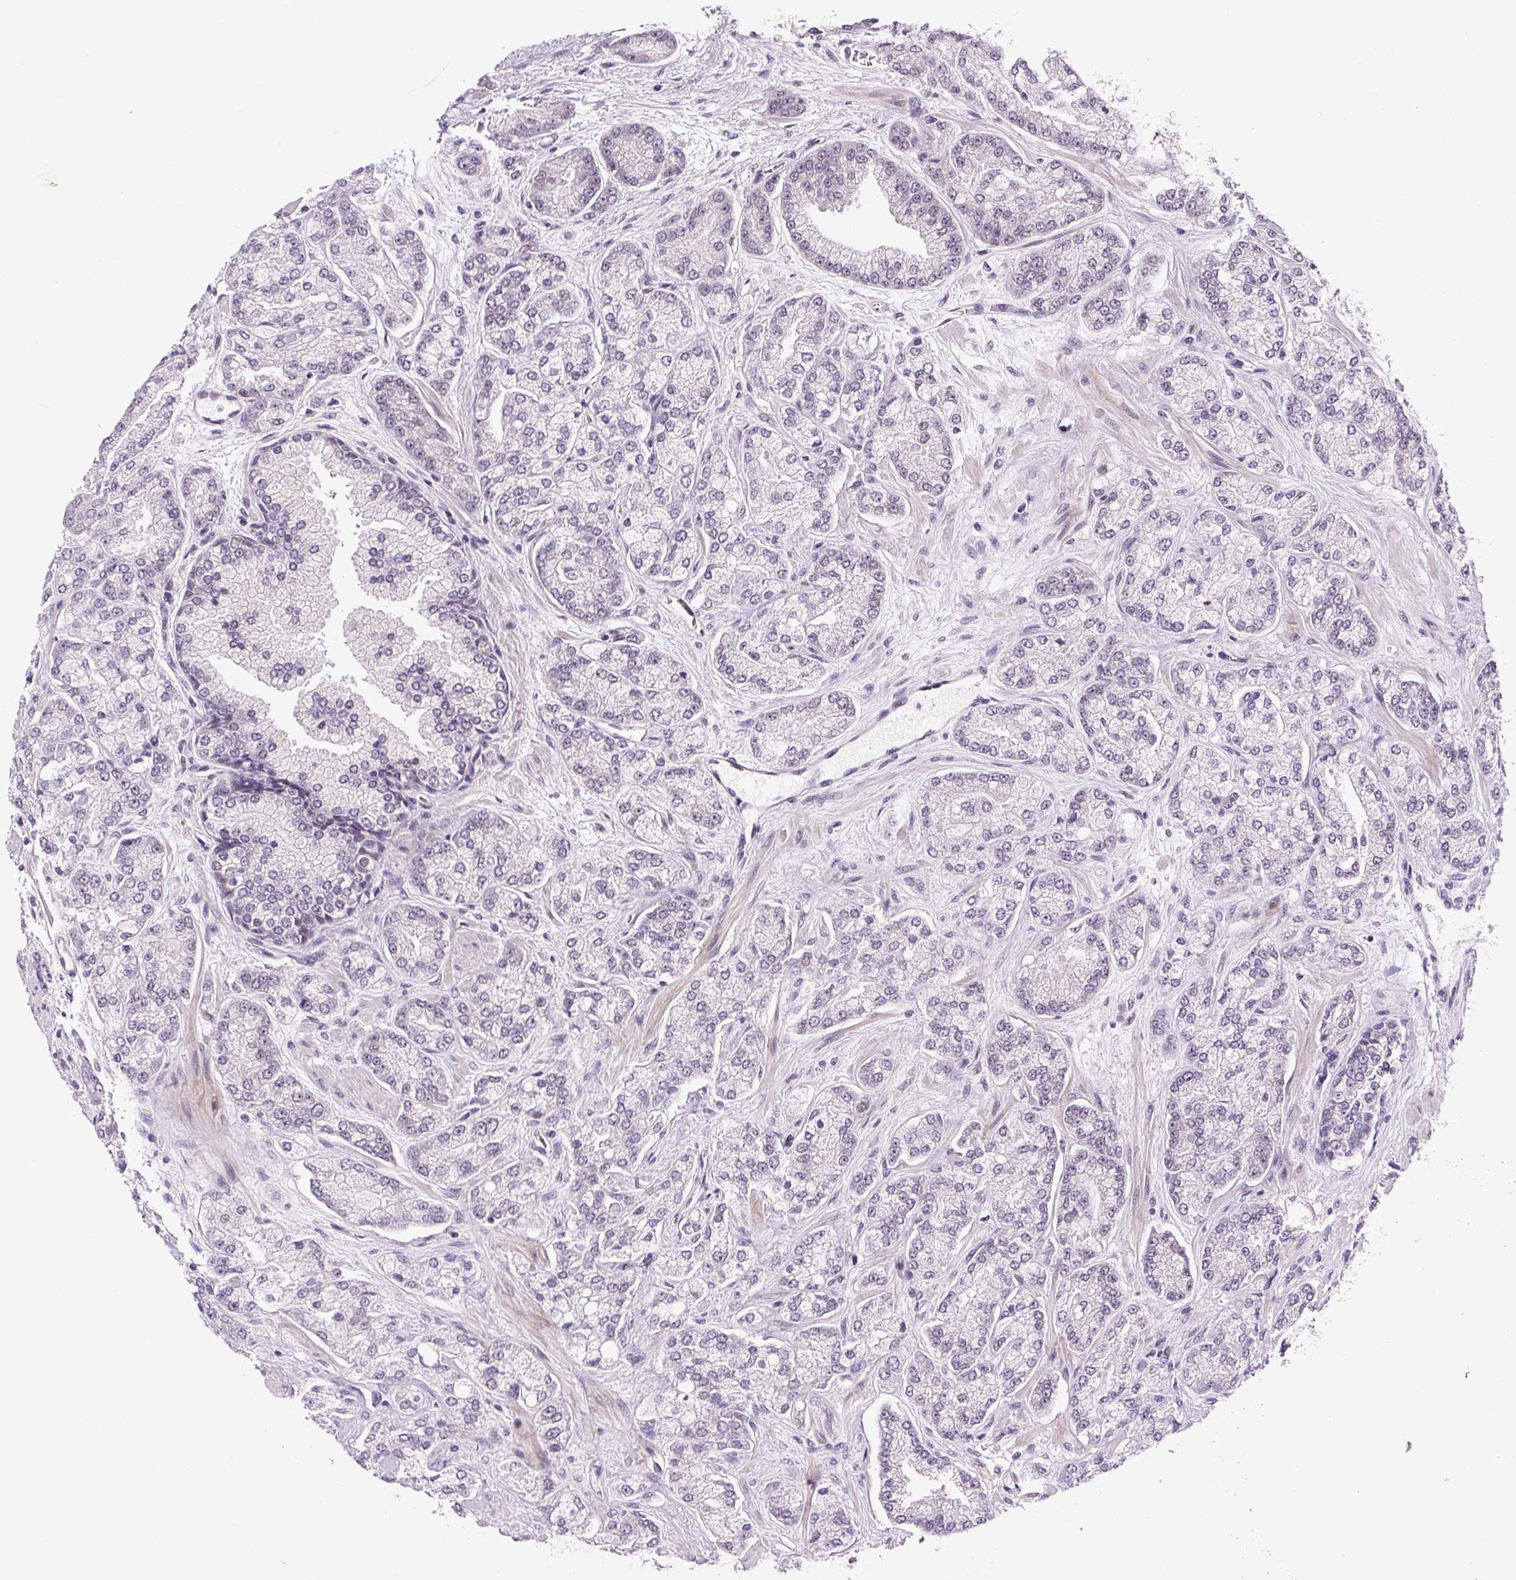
{"staining": {"intensity": "negative", "quantity": "none", "location": "none"}, "tissue": "prostate cancer", "cell_type": "Tumor cells", "image_type": "cancer", "snomed": [{"axis": "morphology", "description": "Adenocarcinoma, High grade"}, {"axis": "topography", "description": "Prostate"}], "caption": "Prostate cancer (high-grade adenocarcinoma) was stained to show a protein in brown. There is no significant positivity in tumor cells.", "gene": "FUS", "patient": {"sex": "male", "age": 68}}